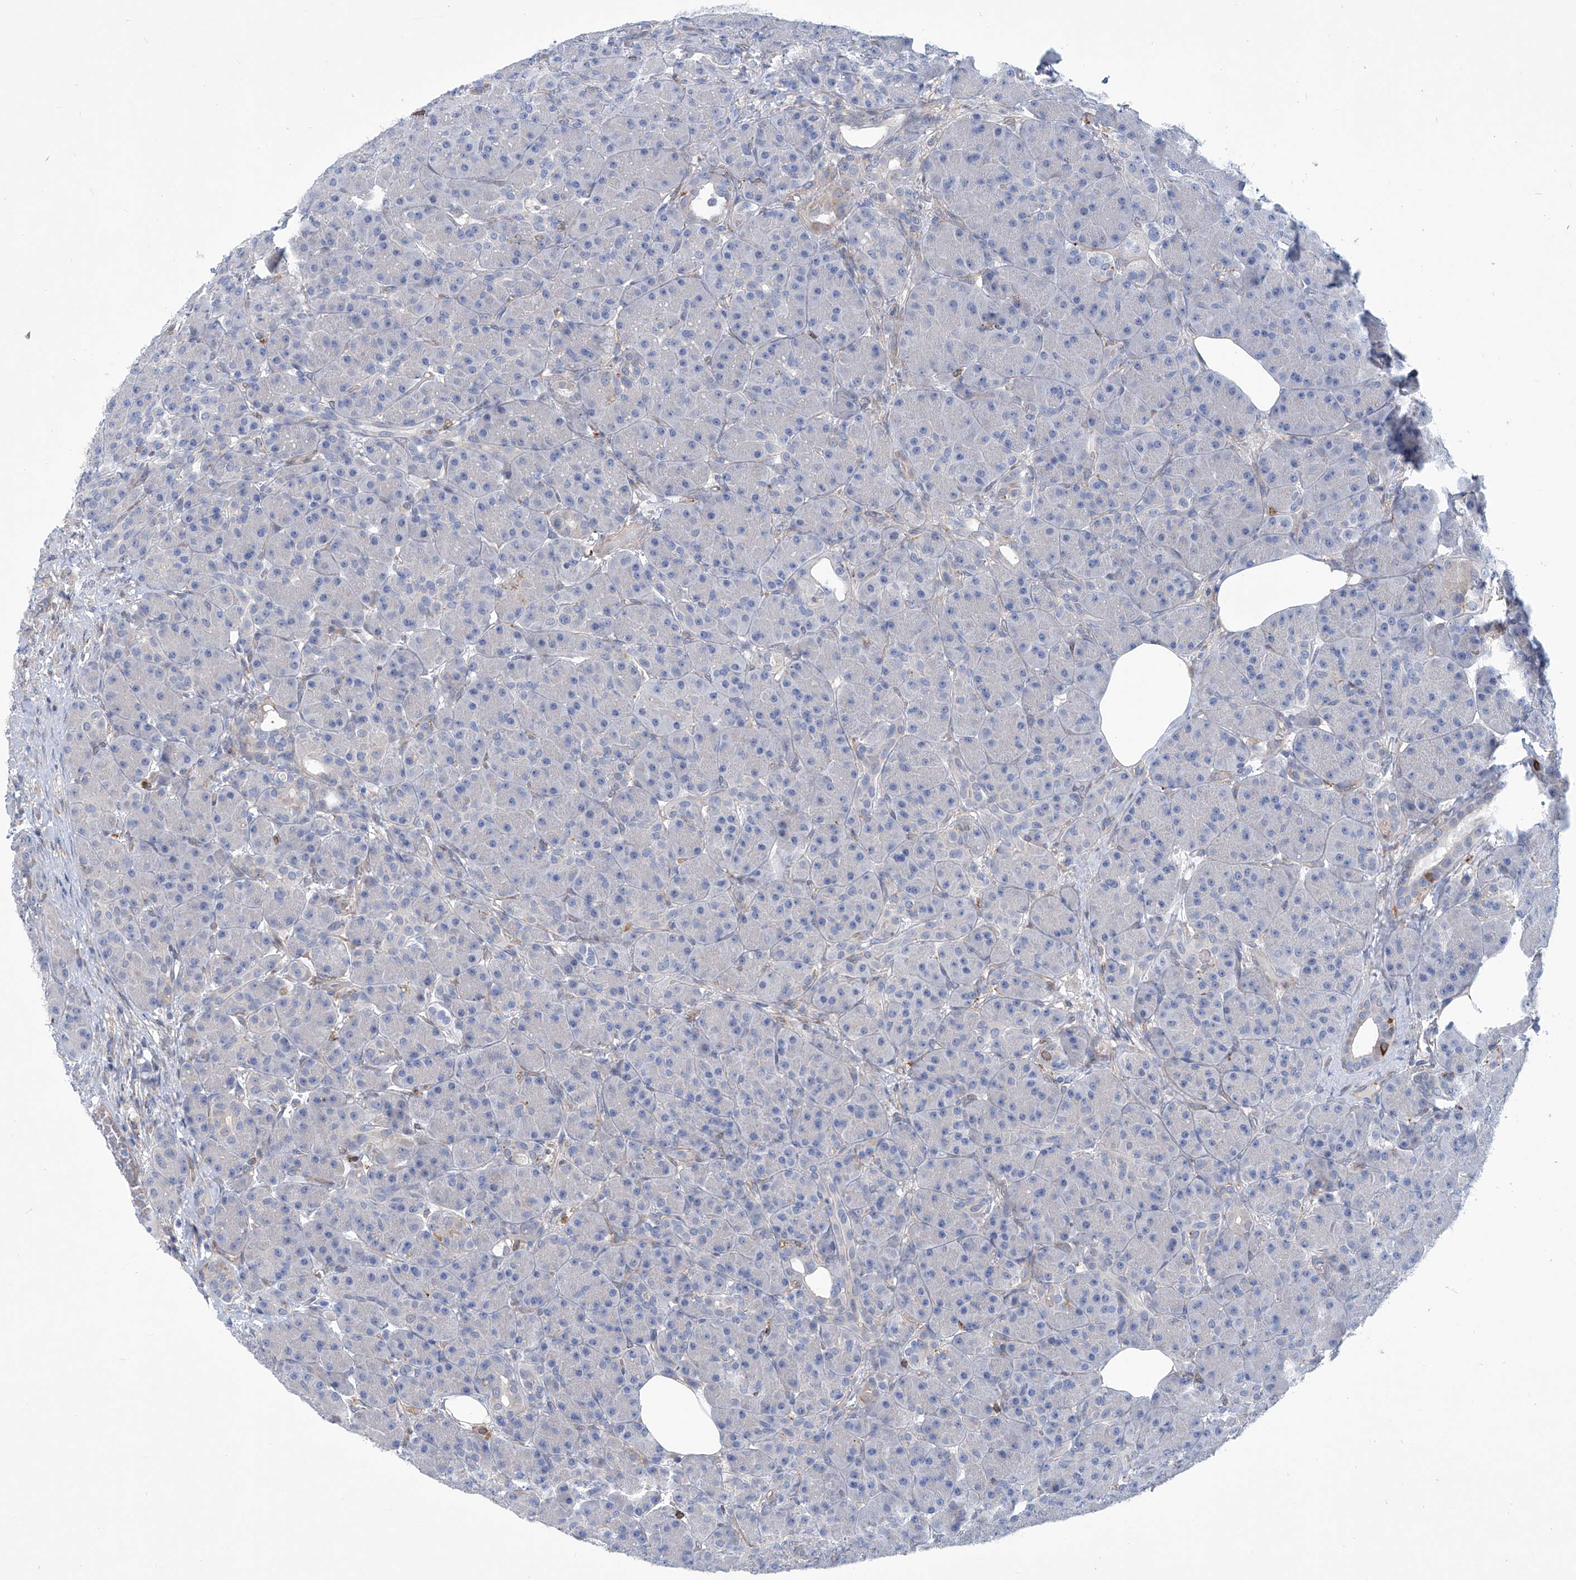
{"staining": {"intensity": "negative", "quantity": "none", "location": "none"}, "tissue": "pancreas", "cell_type": "Exocrine glandular cells", "image_type": "normal", "snomed": [{"axis": "morphology", "description": "Normal tissue, NOS"}, {"axis": "topography", "description": "Pancreas"}], "caption": "Pancreas stained for a protein using immunohistochemistry (IHC) reveals no positivity exocrine glandular cells.", "gene": "TNN", "patient": {"sex": "male", "age": 63}}